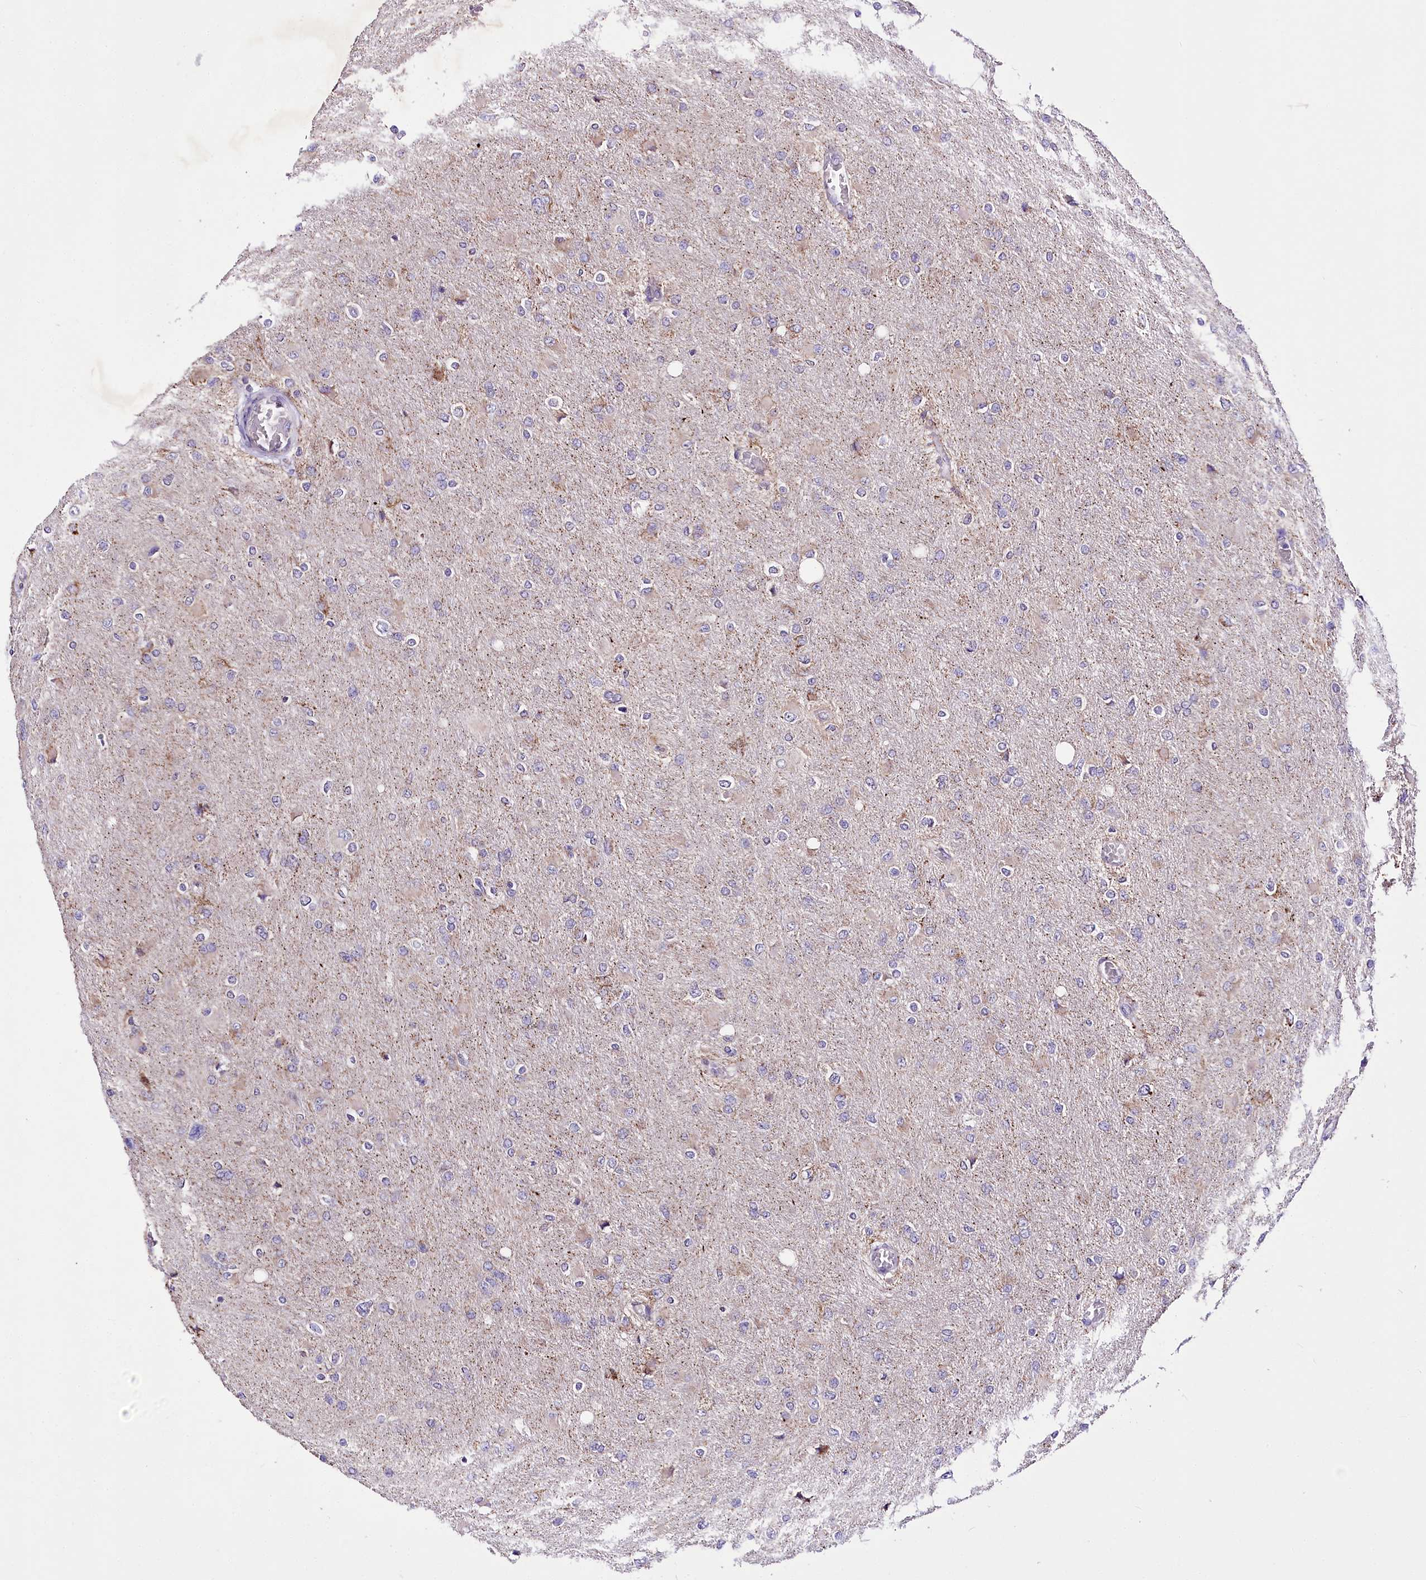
{"staining": {"intensity": "moderate", "quantity": "<25%", "location": "cytoplasmic/membranous"}, "tissue": "glioma", "cell_type": "Tumor cells", "image_type": "cancer", "snomed": [{"axis": "morphology", "description": "Glioma, malignant, High grade"}, {"axis": "topography", "description": "Cerebral cortex"}], "caption": "A histopathology image of high-grade glioma (malignant) stained for a protein shows moderate cytoplasmic/membranous brown staining in tumor cells.", "gene": "ATE1", "patient": {"sex": "female", "age": 36}}